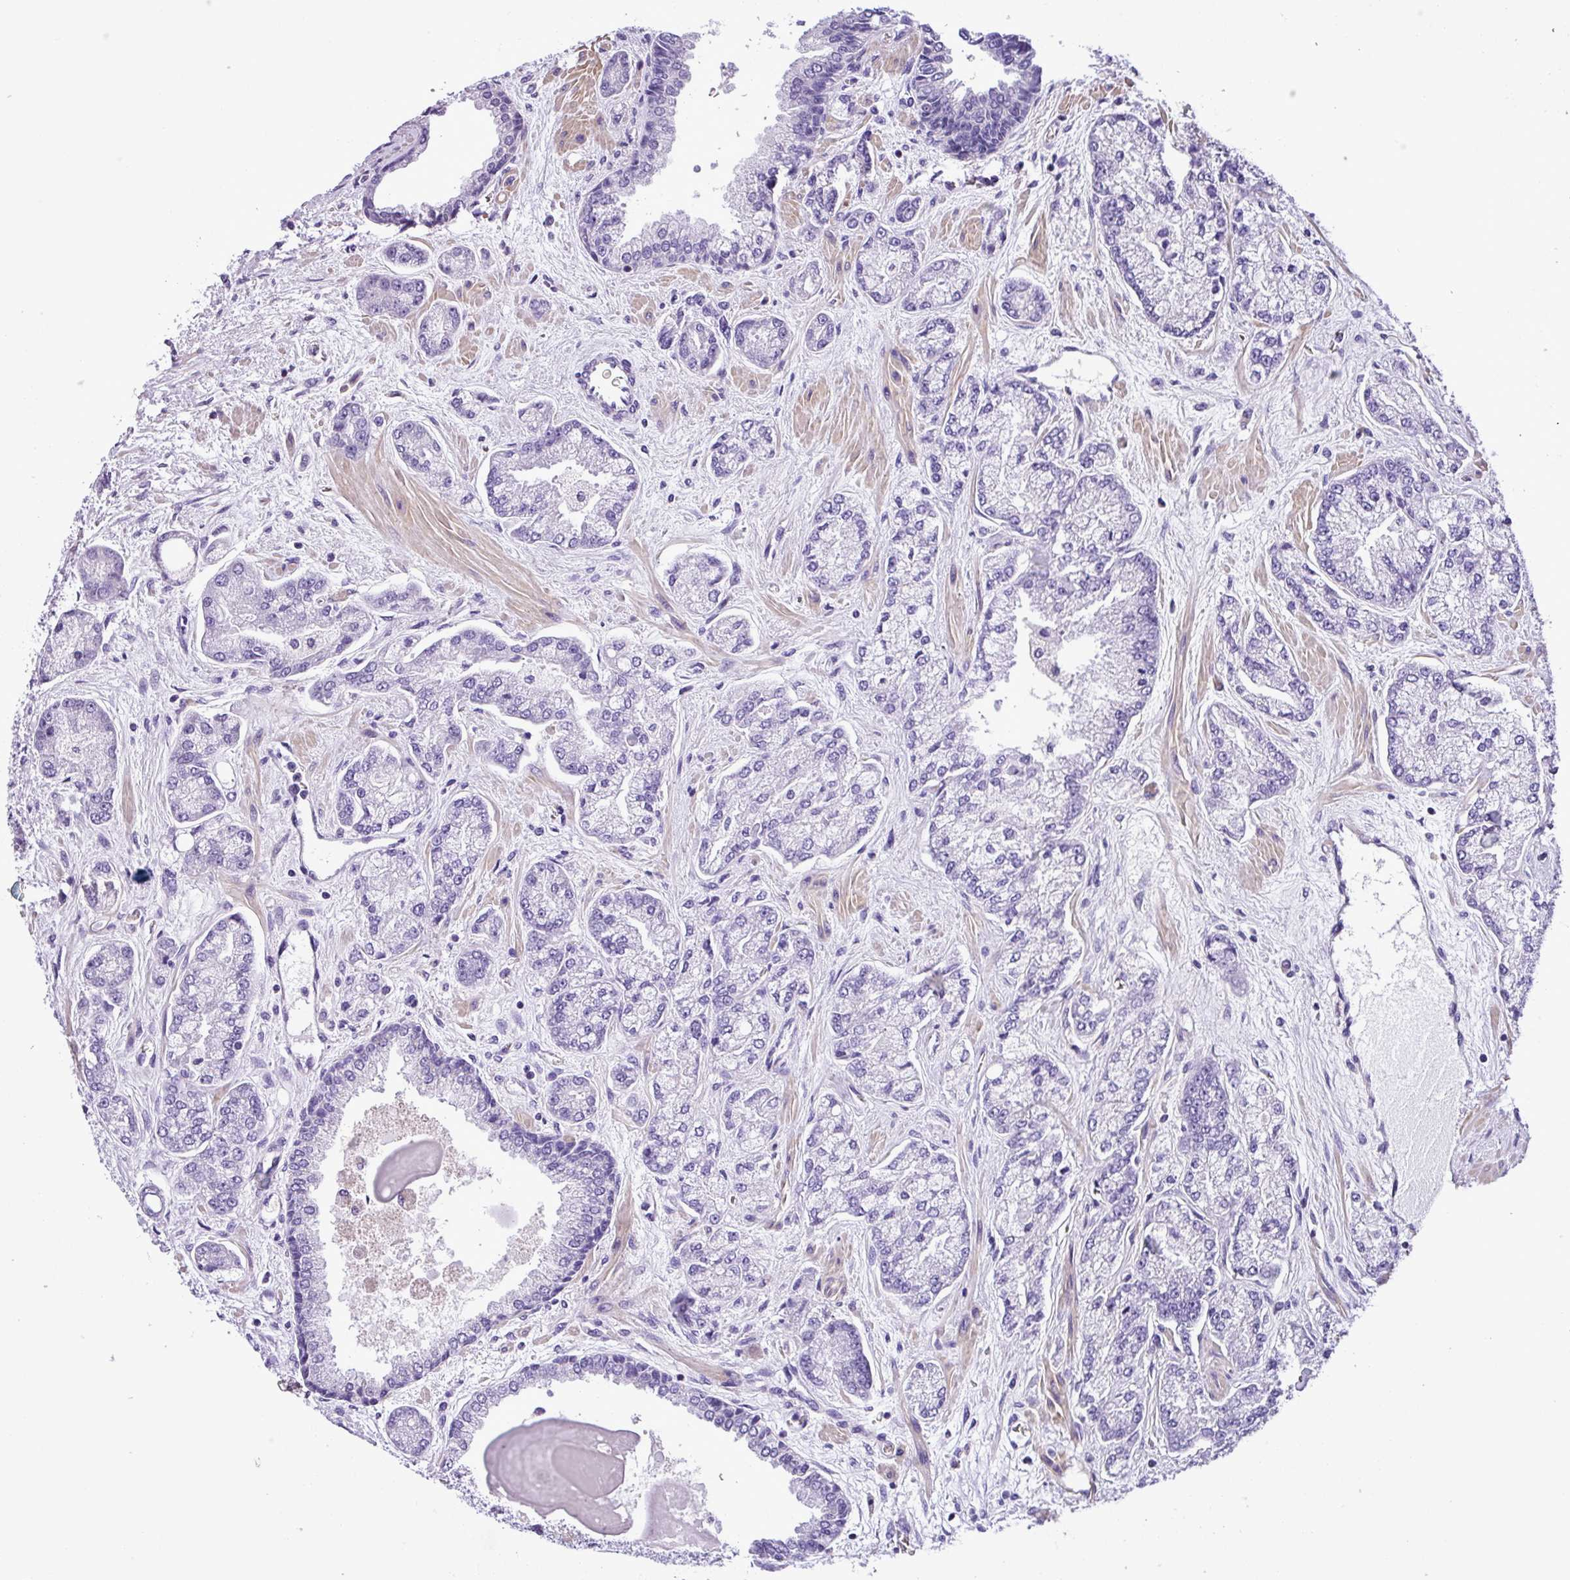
{"staining": {"intensity": "negative", "quantity": "none", "location": "none"}, "tissue": "prostate cancer", "cell_type": "Tumor cells", "image_type": "cancer", "snomed": [{"axis": "morphology", "description": "Adenocarcinoma, High grade"}, {"axis": "topography", "description": "Prostate"}], "caption": "An IHC micrograph of prostate cancer (adenocarcinoma (high-grade)) is shown. There is no staining in tumor cells of prostate cancer (adenocarcinoma (high-grade)). (Stains: DAB (3,3'-diaminobenzidine) IHC with hematoxylin counter stain, Microscopy: brightfield microscopy at high magnification).", "gene": "ZNF334", "patient": {"sex": "male", "age": 68}}